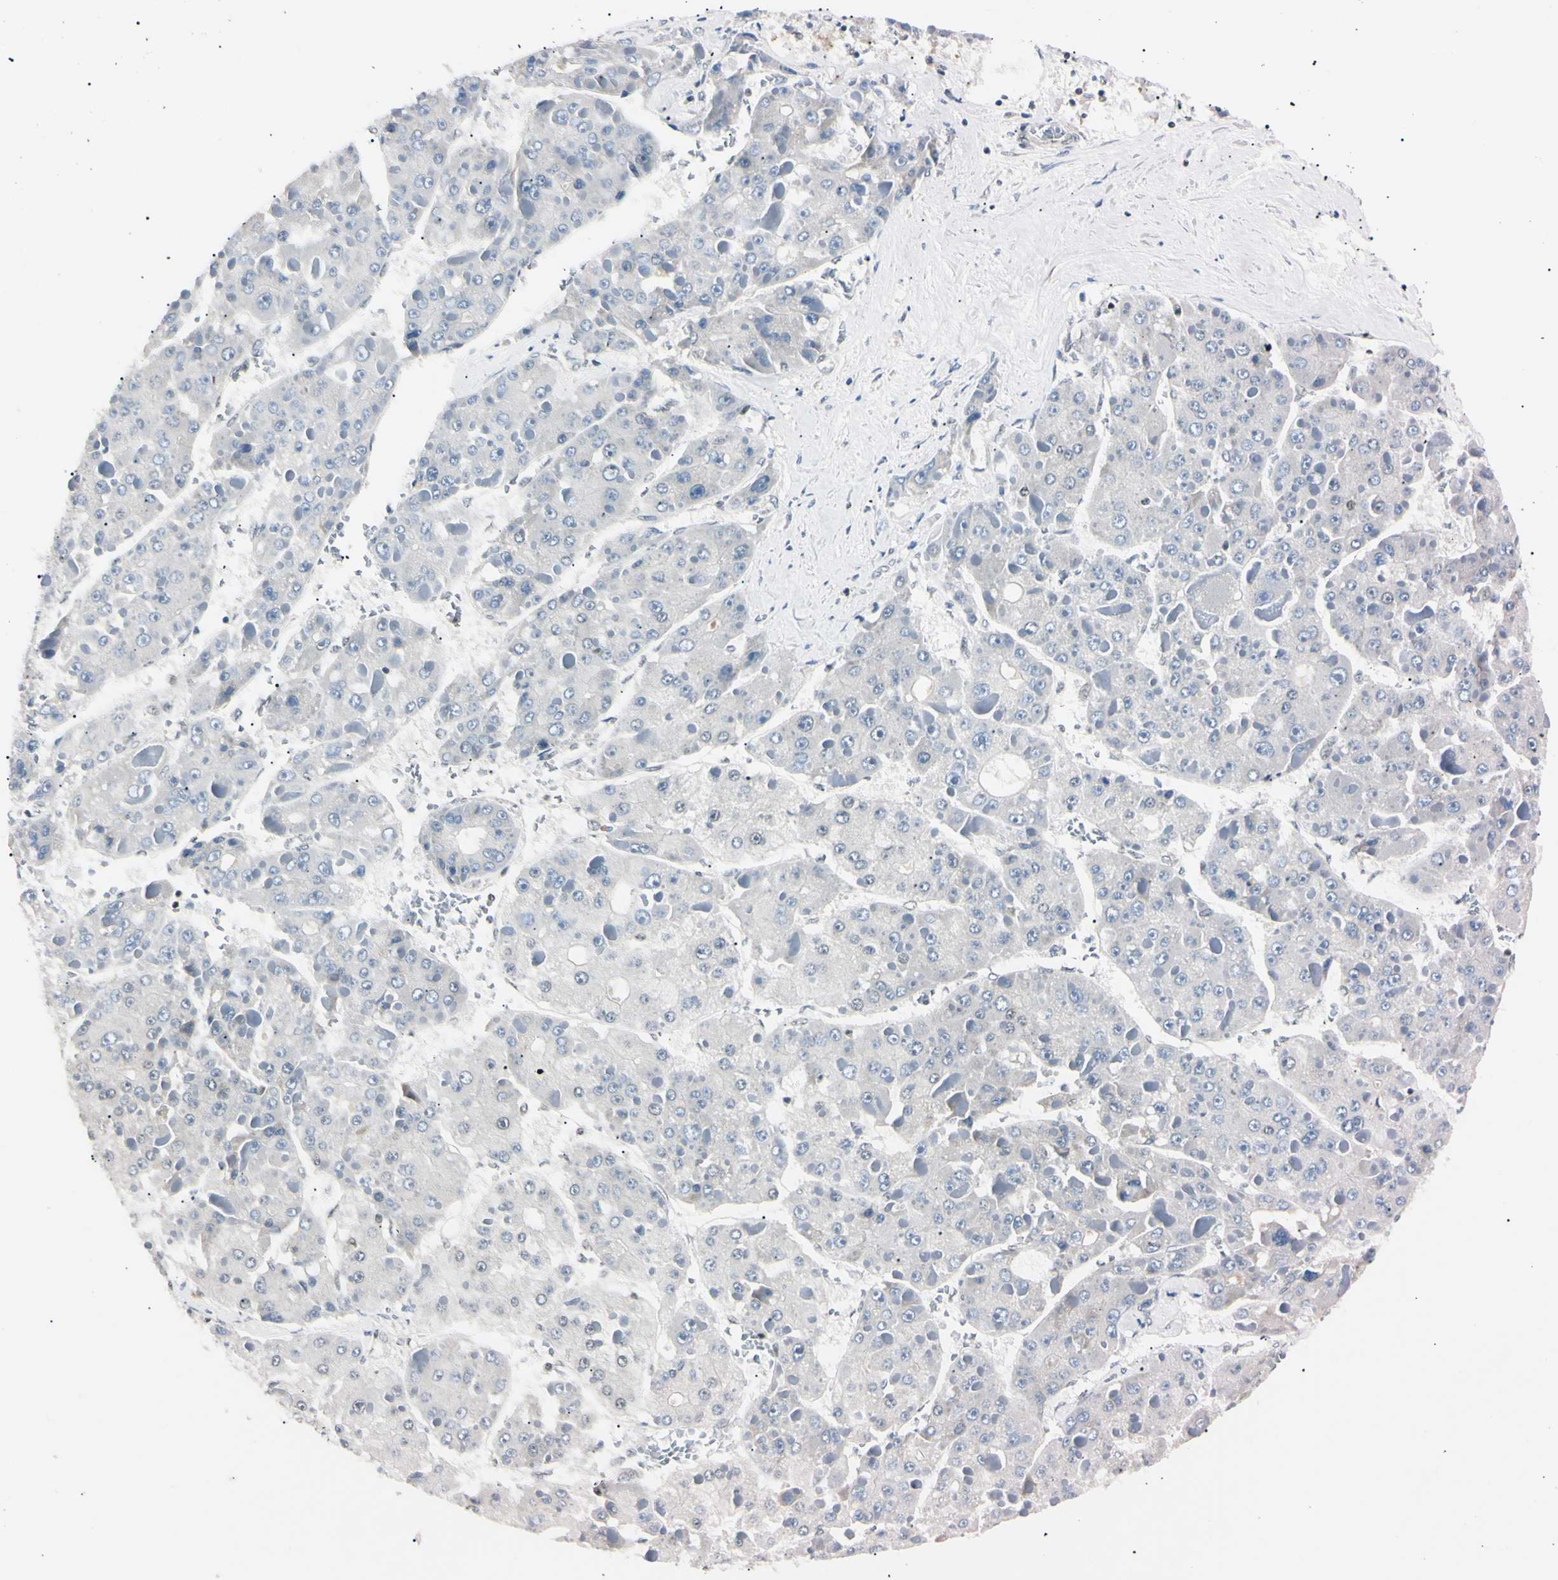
{"staining": {"intensity": "negative", "quantity": "none", "location": "none"}, "tissue": "liver cancer", "cell_type": "Tumor cells", "image_type": "cancer", "snomed": [{"axis": "morphology", "description": "Carcinoma, Hepatocellular, NOS"}, {"axis": "topography", "description": "Liver"}], "caption": "Image shows no protein positivity in tumor cells of hepatocellular carcinoma (liver) tissue. (DAB IHC with hematoxylin counter stain).", "gene": "C1orf174", "patient": {"sex": "female", "age": 73}}